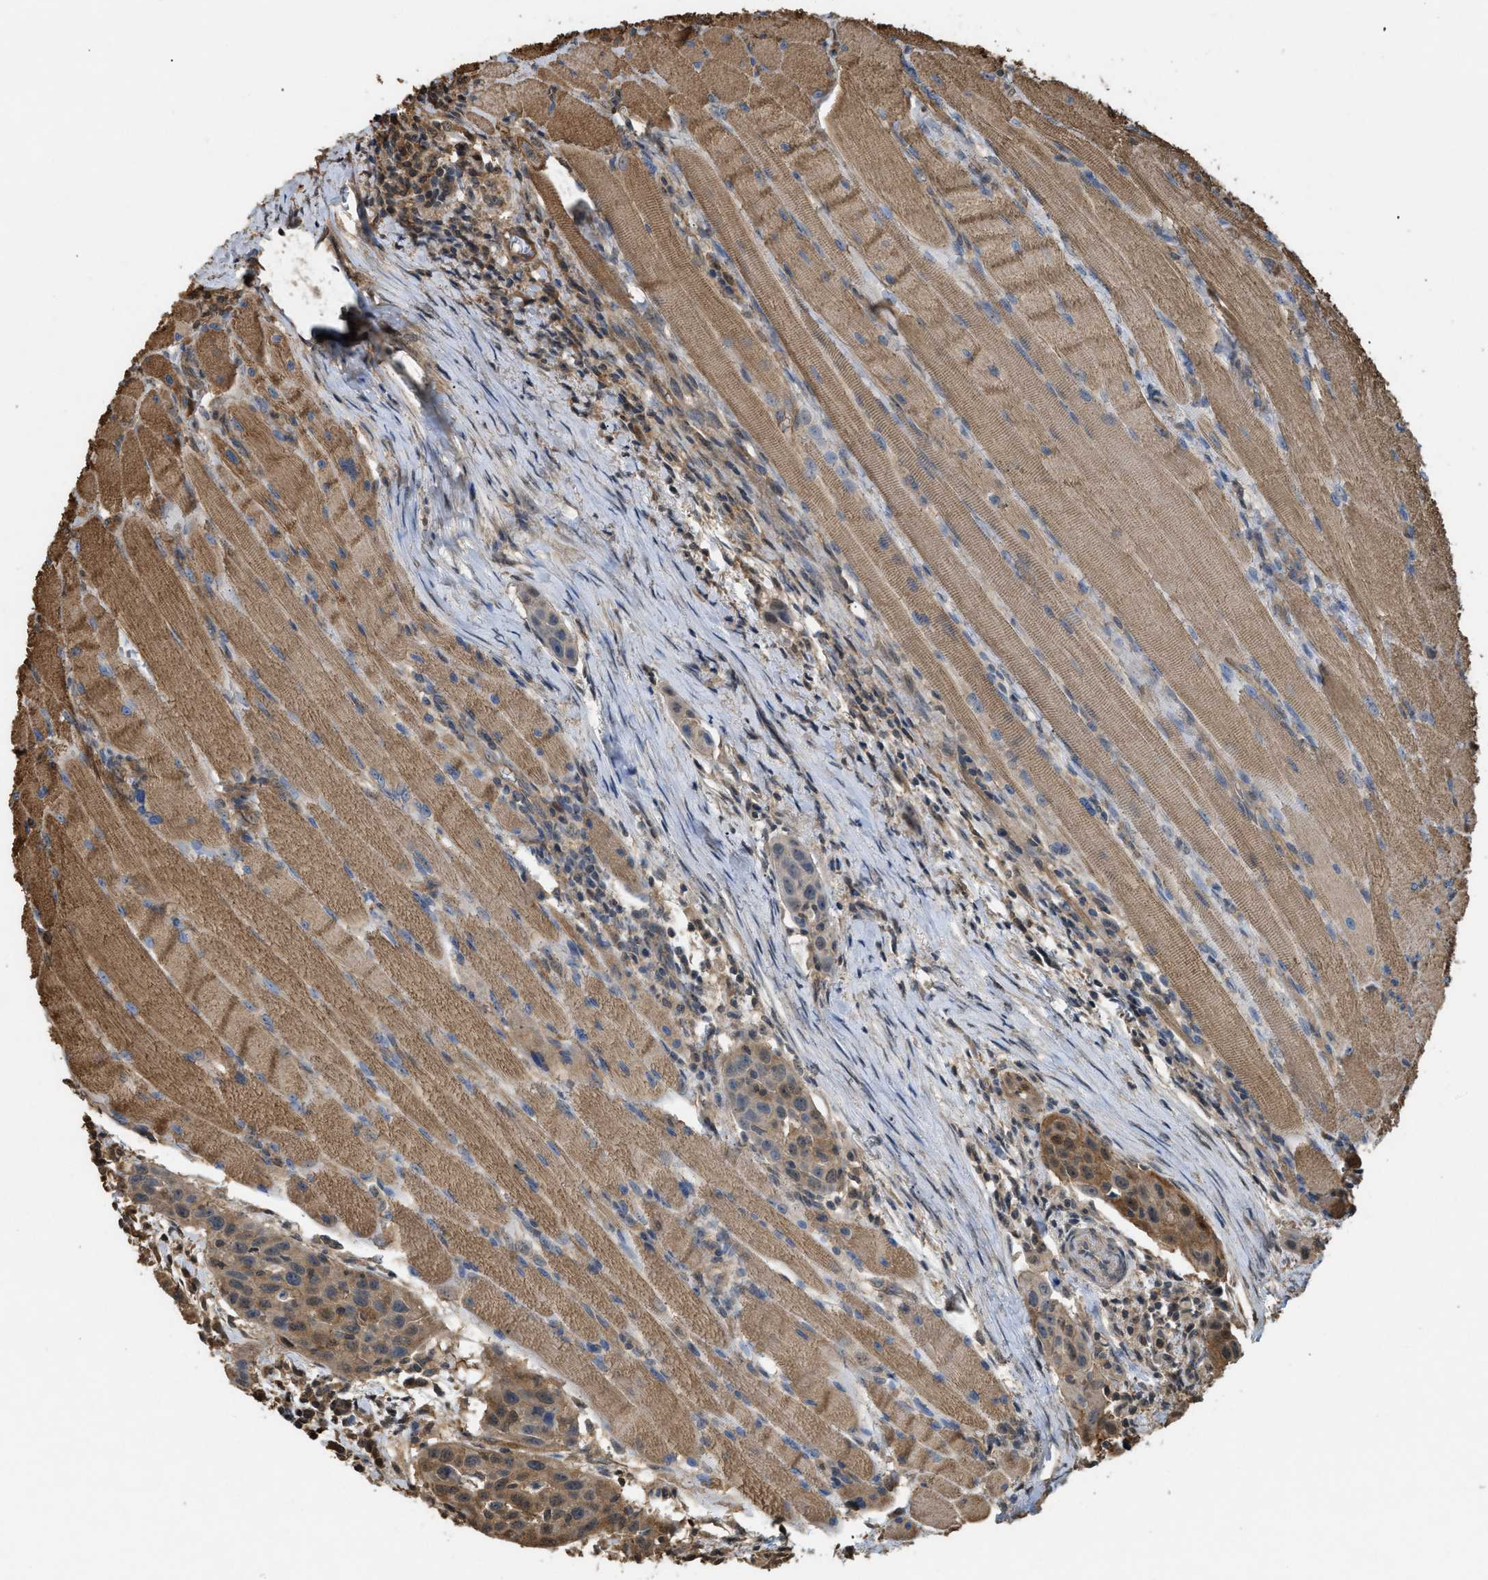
{"staining": {"intensity": "moderate", "quantity": ">75%", "location": "cytoplasmic/membranous"}, "tissue": "head and neck cancer", "cell_type": "Tumor cells", "image_type": "cancer", "snomed": [{"axis": "morphology", "description": "Squamous cell carcinoma, NOS"}, {"axis": "topography", "description": "Oral tissue"}, {"axis": "topography", "description": "Head-Neck"}], "caption": "This photomicrograph displays head and neck squamous cell carcinoma stained with IHC to label a protein in brown. The cytoplasmic/membranous of tumor cells show moderate positivity for the protein. Nuclei are counter-stained blue.", "gene": "CALM1", "patient": {"sex": "female", "age": 50}}